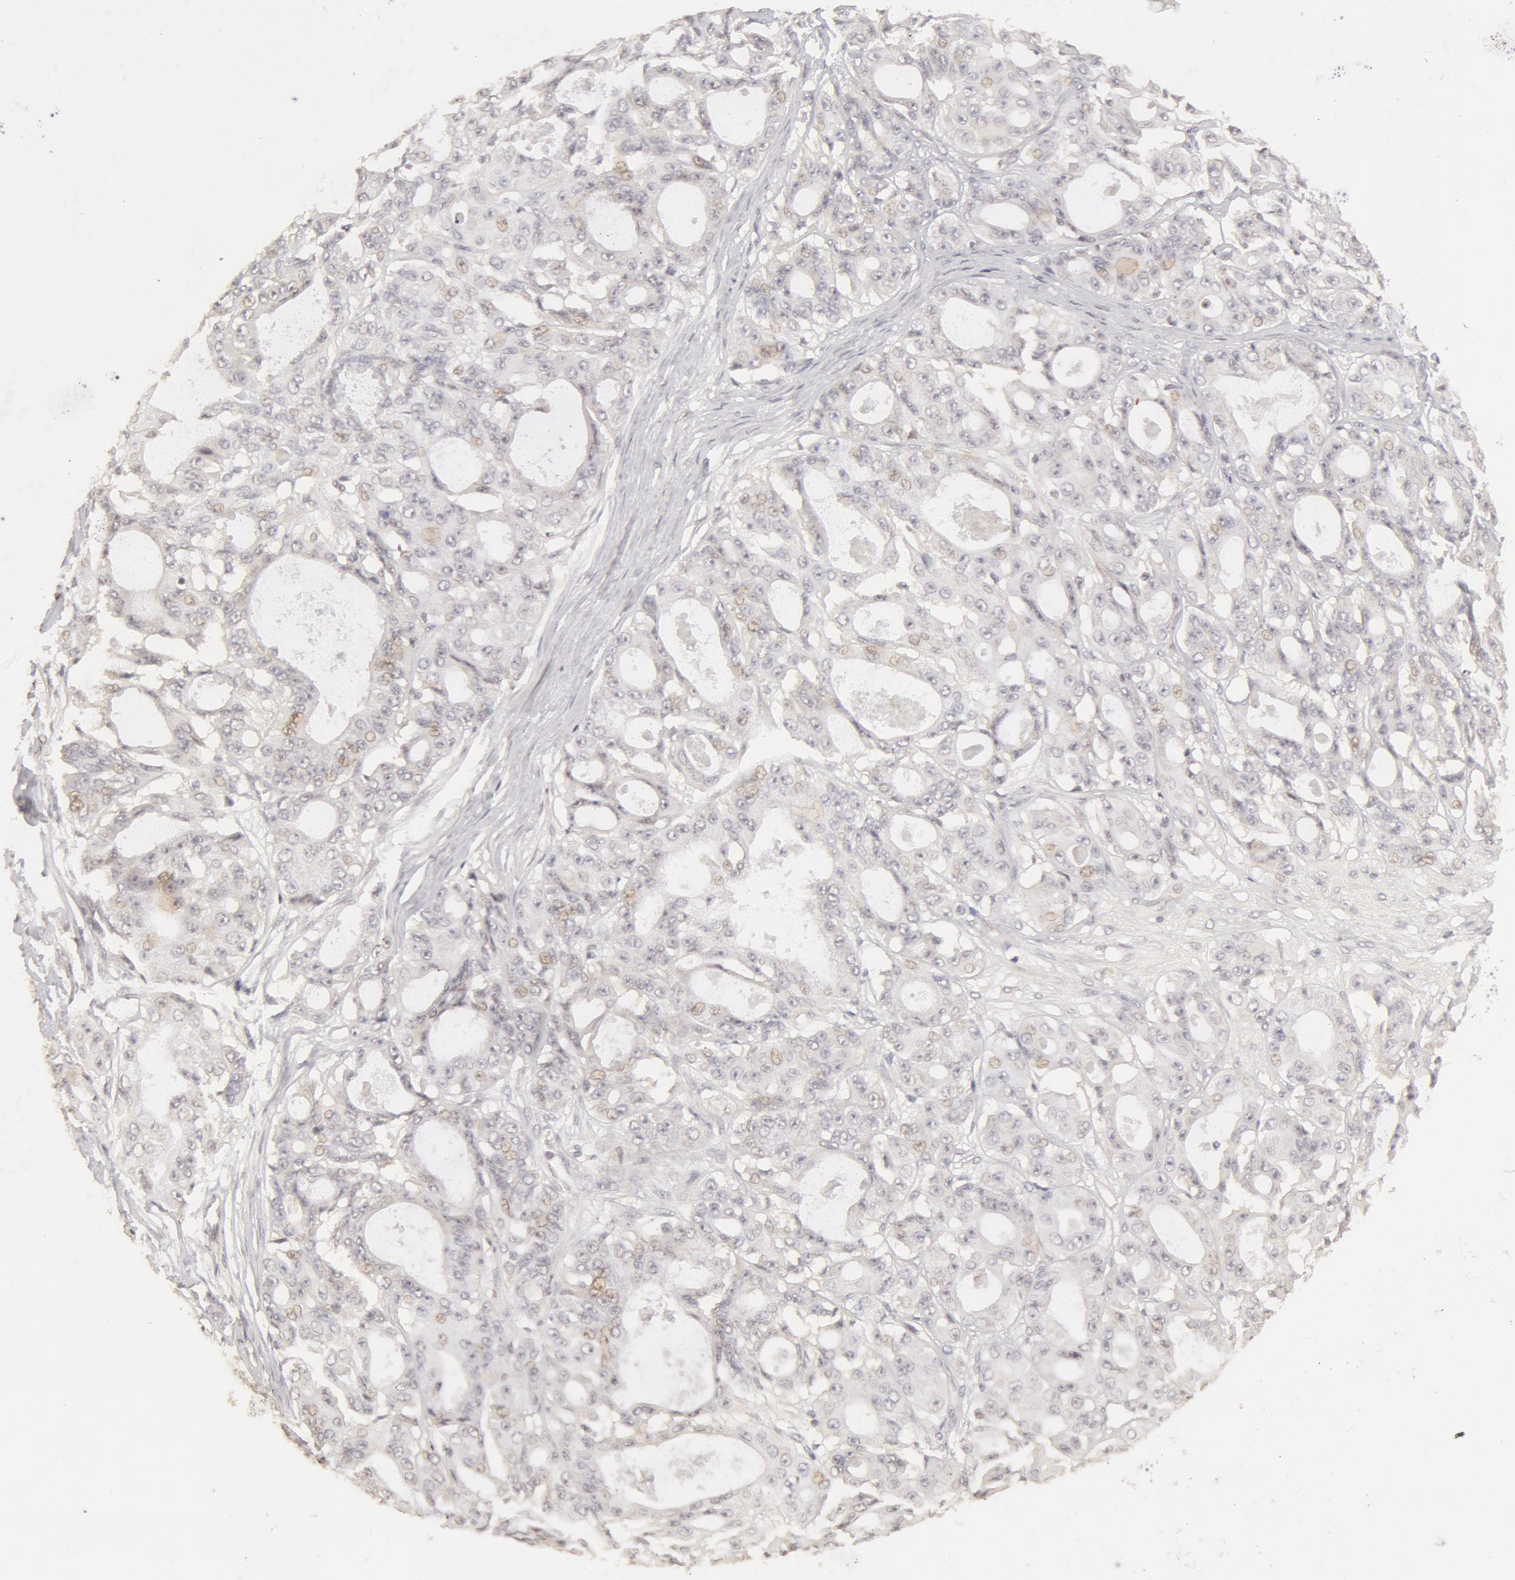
{"staining": {"intensity": "weak", "quantity": "25%-75%", "location": "nuclear"}, "tissue": "ovarian cancer", "cell_type": "Tumor cells", "image_type": "cancer", "snomed": [{"axis": "morphology", "description": "Carcinoma, endometroid"}, {"axis": "topography", "description": "Ovary"}], "caption": "Weak nuclear expression for a protein is appreciated in about 25%-75% of tumor cells of endometroid carcinoma (ovarian) using immunohistochemistry (IHC).", "gene": "ADAM10", "patient": {"sex": "female", "age": 61}}